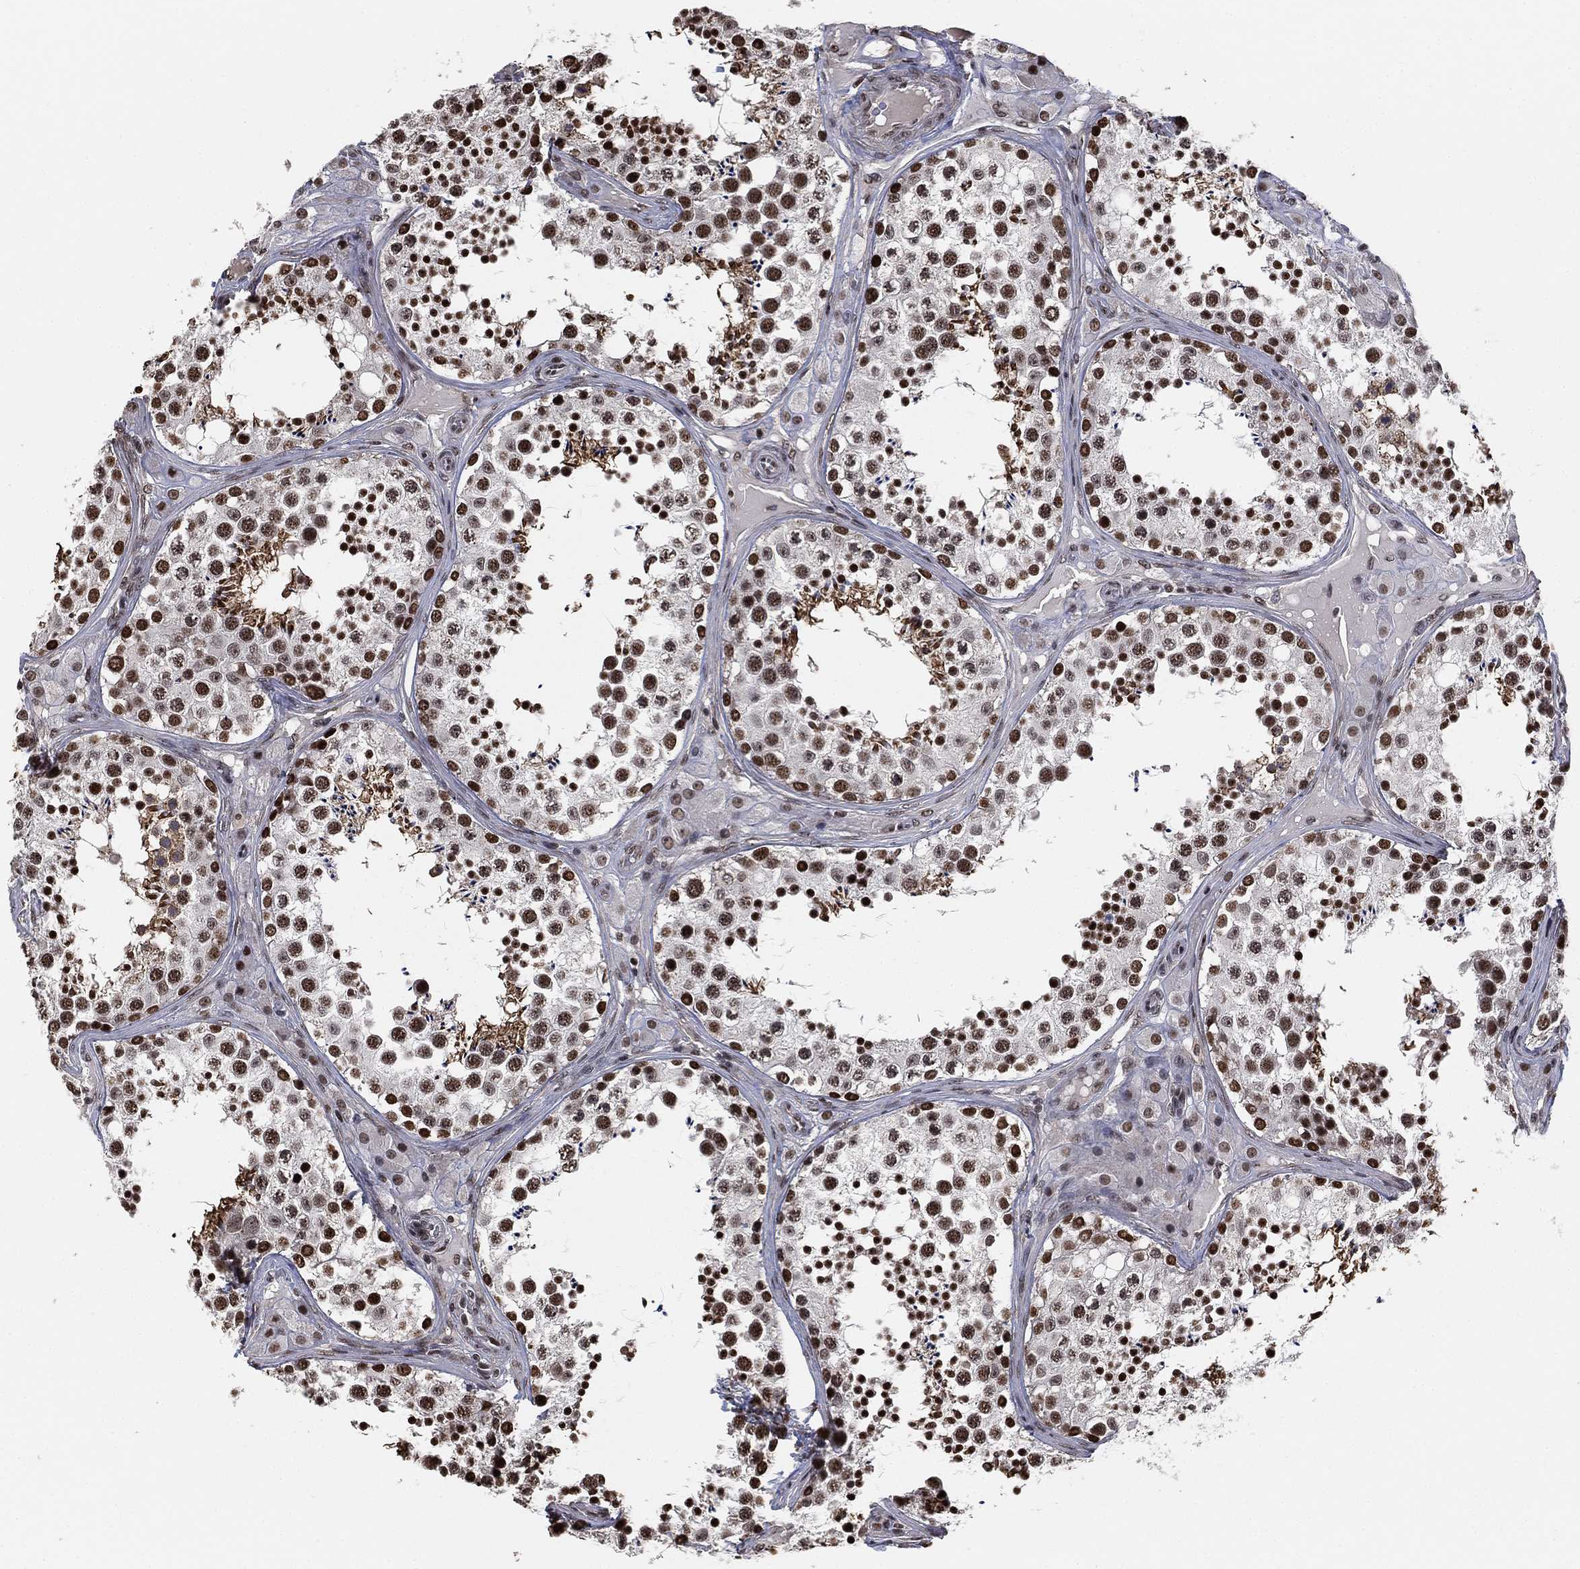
{"staining": {"intensity": "strong", "quantity": ">75%", "location": "cytoplasmic/membranous,nuclear"}, "tissue": "testis", "cell_type": "Cells in seminiferous ducts", "image_type": "normal", "snomed": [{"axis": "morphology", "description": "Normal tissue, NOS"}, {"axis": "topography", "description": "Testis"}], "caption": "This image displays IHC staining of unremarkable testis, with high strong cytoplasmic/membranous,nuclear positivity in approximately >75% of cells in seminiferous ducts.", "gene": "ZSCAN30", "patient": {"sex": "male", "age": 34}}